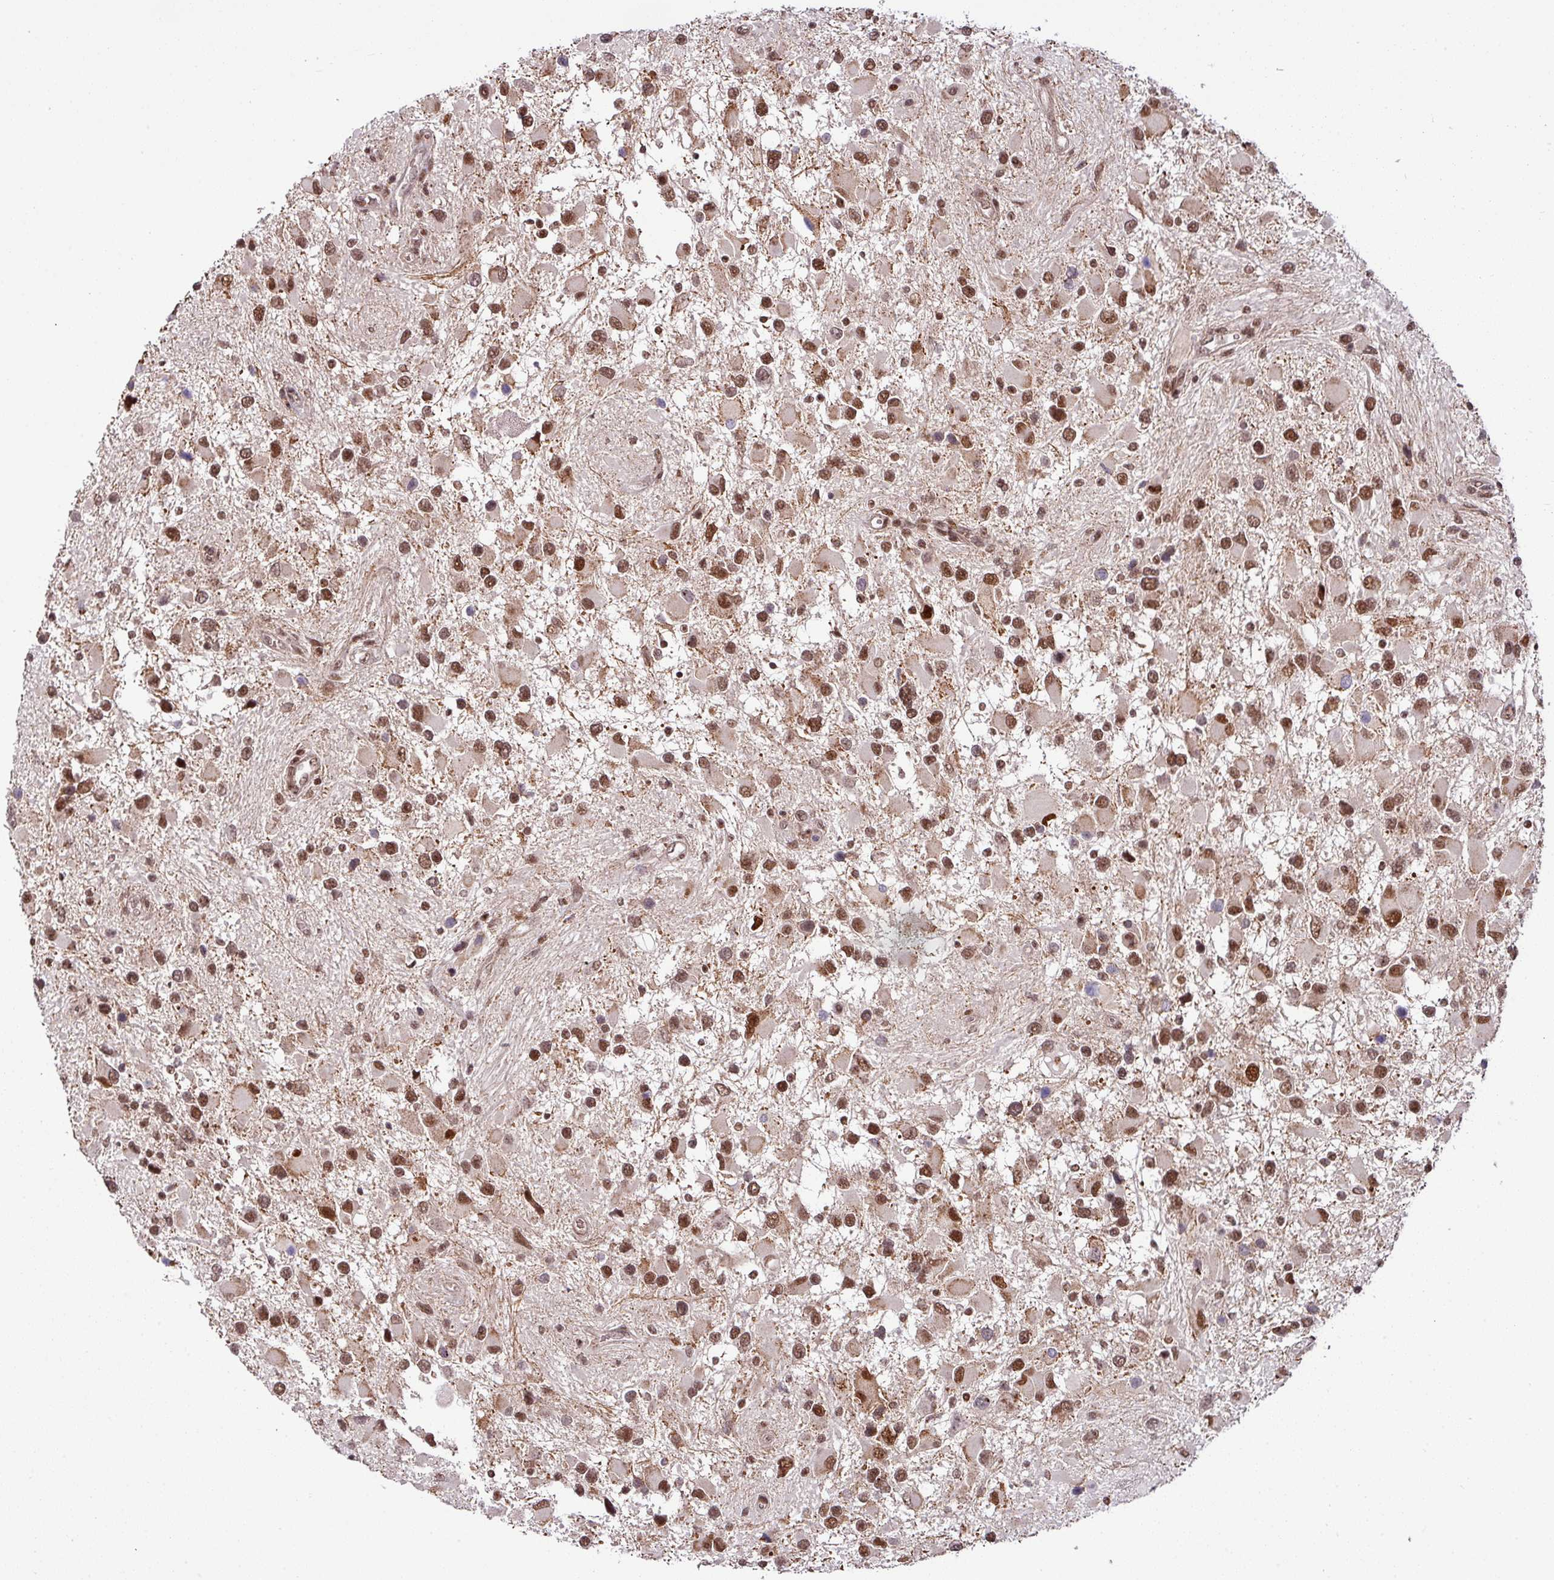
{"staining": {"intensity": "strong", "quantity": ">75%", "location": "nuclear"}, "tissue": "glioma", "cell_type": "Tumor cells", "image_type": "cancer", "snomed": [{"axis": "morphology", "description": "Glioma, malignant, High grade"}, {"axis": "topography", "description": "Brain"}], "caption": "Human glioma stained with a protein marker reveals strong staining in tumor cells.", "gene": "PHF23", "patient": {"sex": "male", "age": 53}}